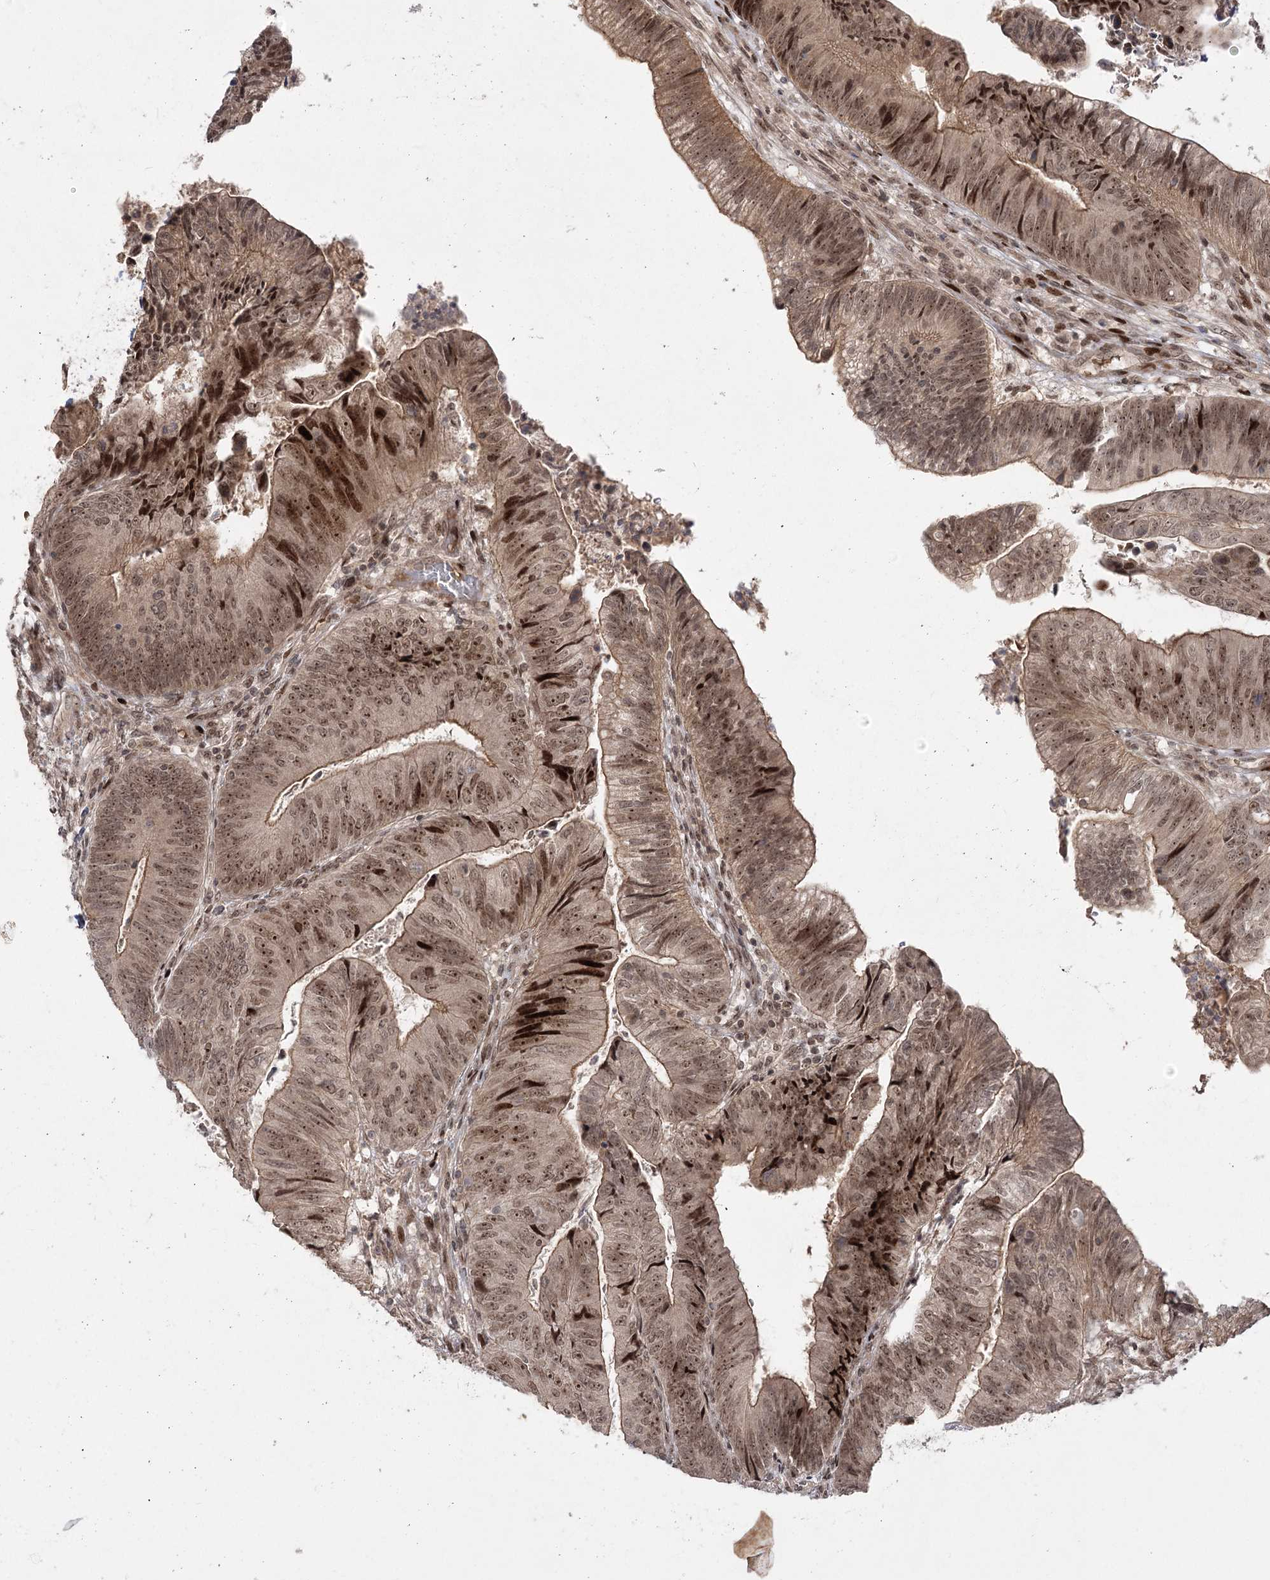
{"staining": {"intensity": "moderate", "quantity": ">75%", "location": "cytoplasmic/membranous,nuclear"}, "tissue": "colorectal cancer", "cell_type": "Tumor cells", "image_type": "cancer", "snomed": [{"axis": "morphology", "description": "Adenocarcinoma, NOS"}, {"axis": "topography", "description": "Colon"}], "caption": "This histopathology image reveals adenocarcinoma (colorectal) stained with immunohistochemistry (IHC) to label a protein in brown. The cytoplasmic/membranous and nuclear of tumor cells show moderate positivity for the protein. Nuclei are counter-stained blue.", "gene": "HELQ", "patient": {"sex": "female", "age": 67}}